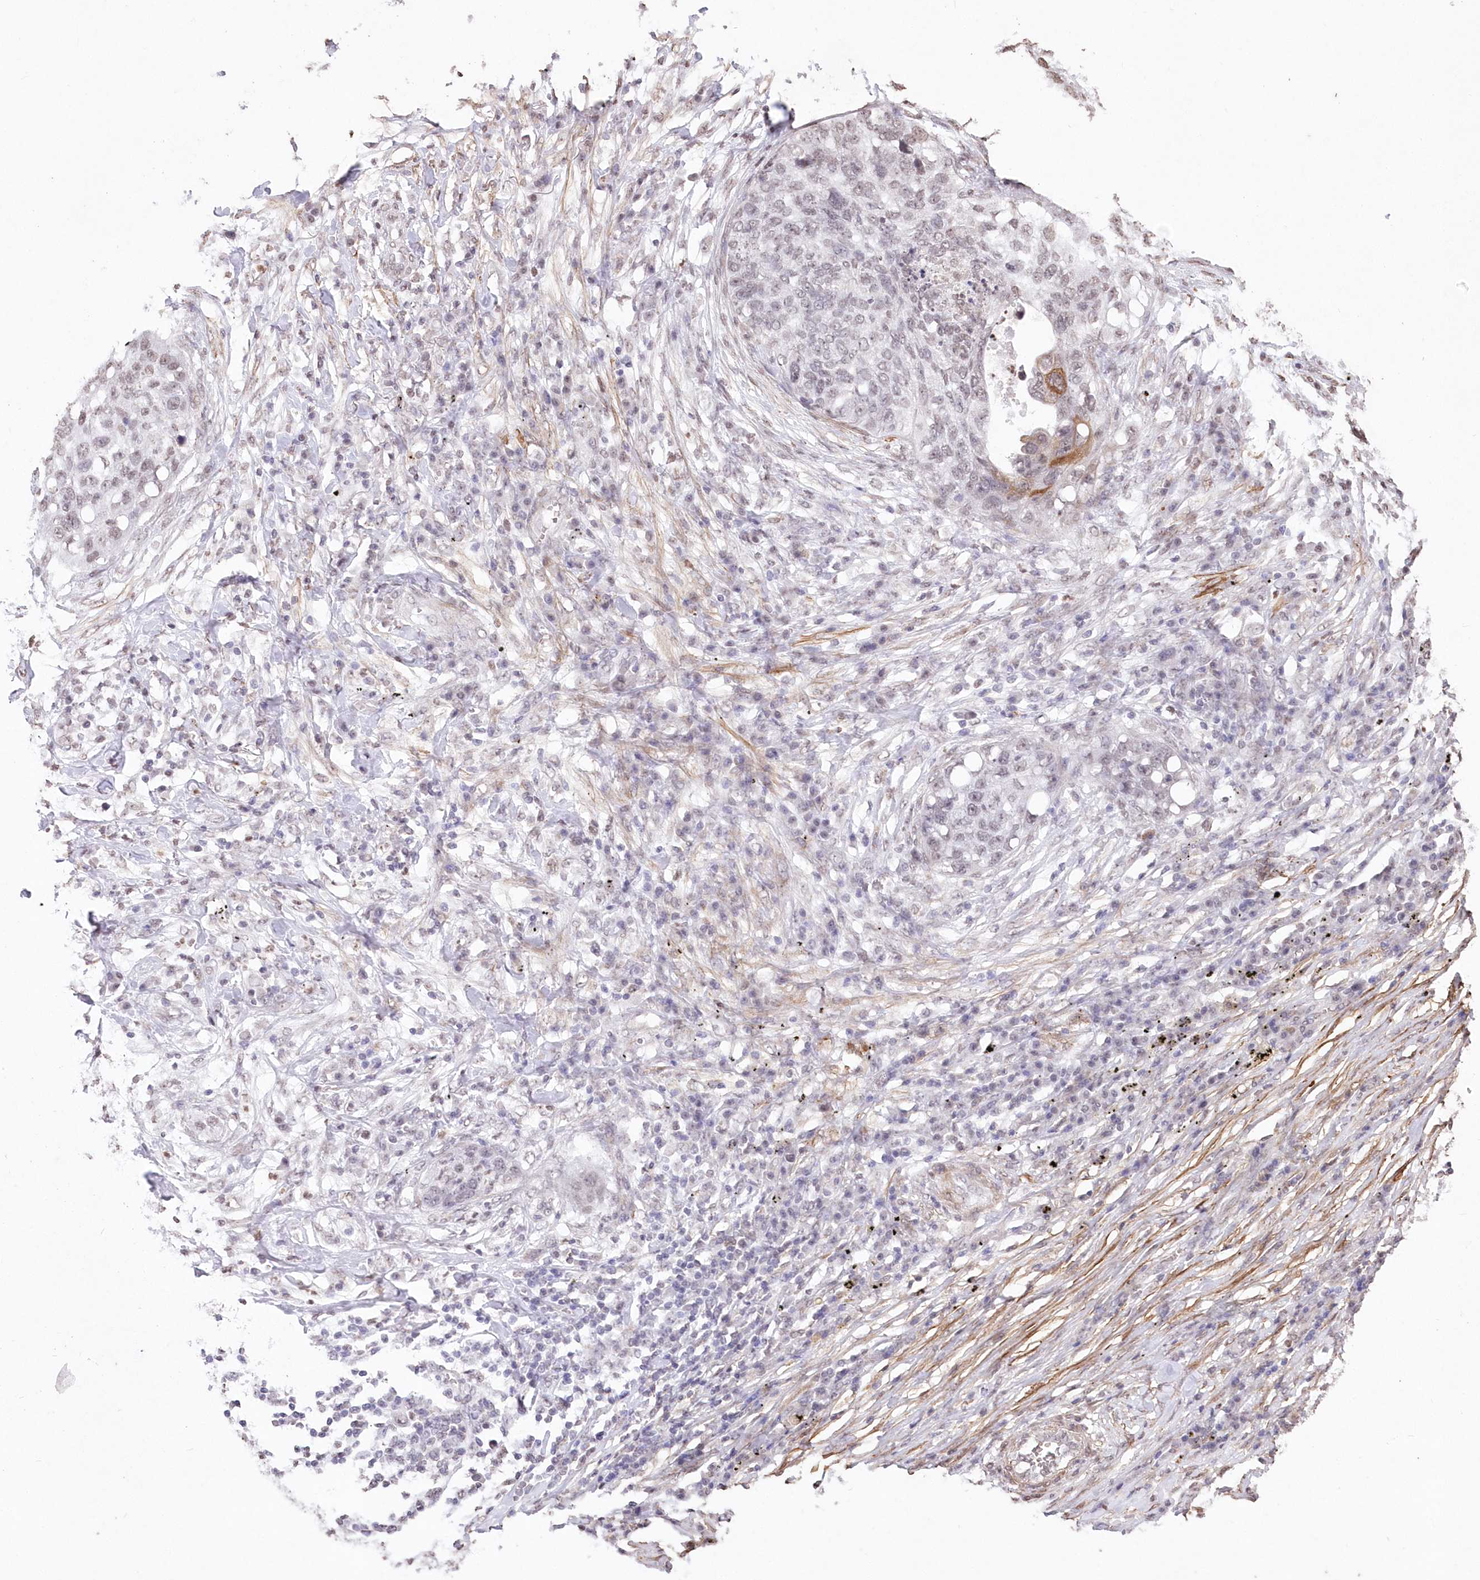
{"staining": {"intensity": "weak", "quantity": "<25%", "location": "cytoplasmic/membranous,nuclear"}, "tissue": "lung cancer", "cell_type": "Tumor cells", "image_type": "cancer", "snomed": [{"axis": "morphology", "description": "Squamous cell carcinoma, NOS"}, {"axis": "topography", "description": "Lung"}], "caption": "High power microscopy image of an immunohistochemistry (IHC) photomicrograph of lung cancer, revealing no significant staining in tumor cells. (Stains: DAB IHC with hematoxylin counter stain, Microscopy: brightfield microscopy at high magnification).", "gene": "RBM27", "patient": {"sex": "female", "age": 63}}